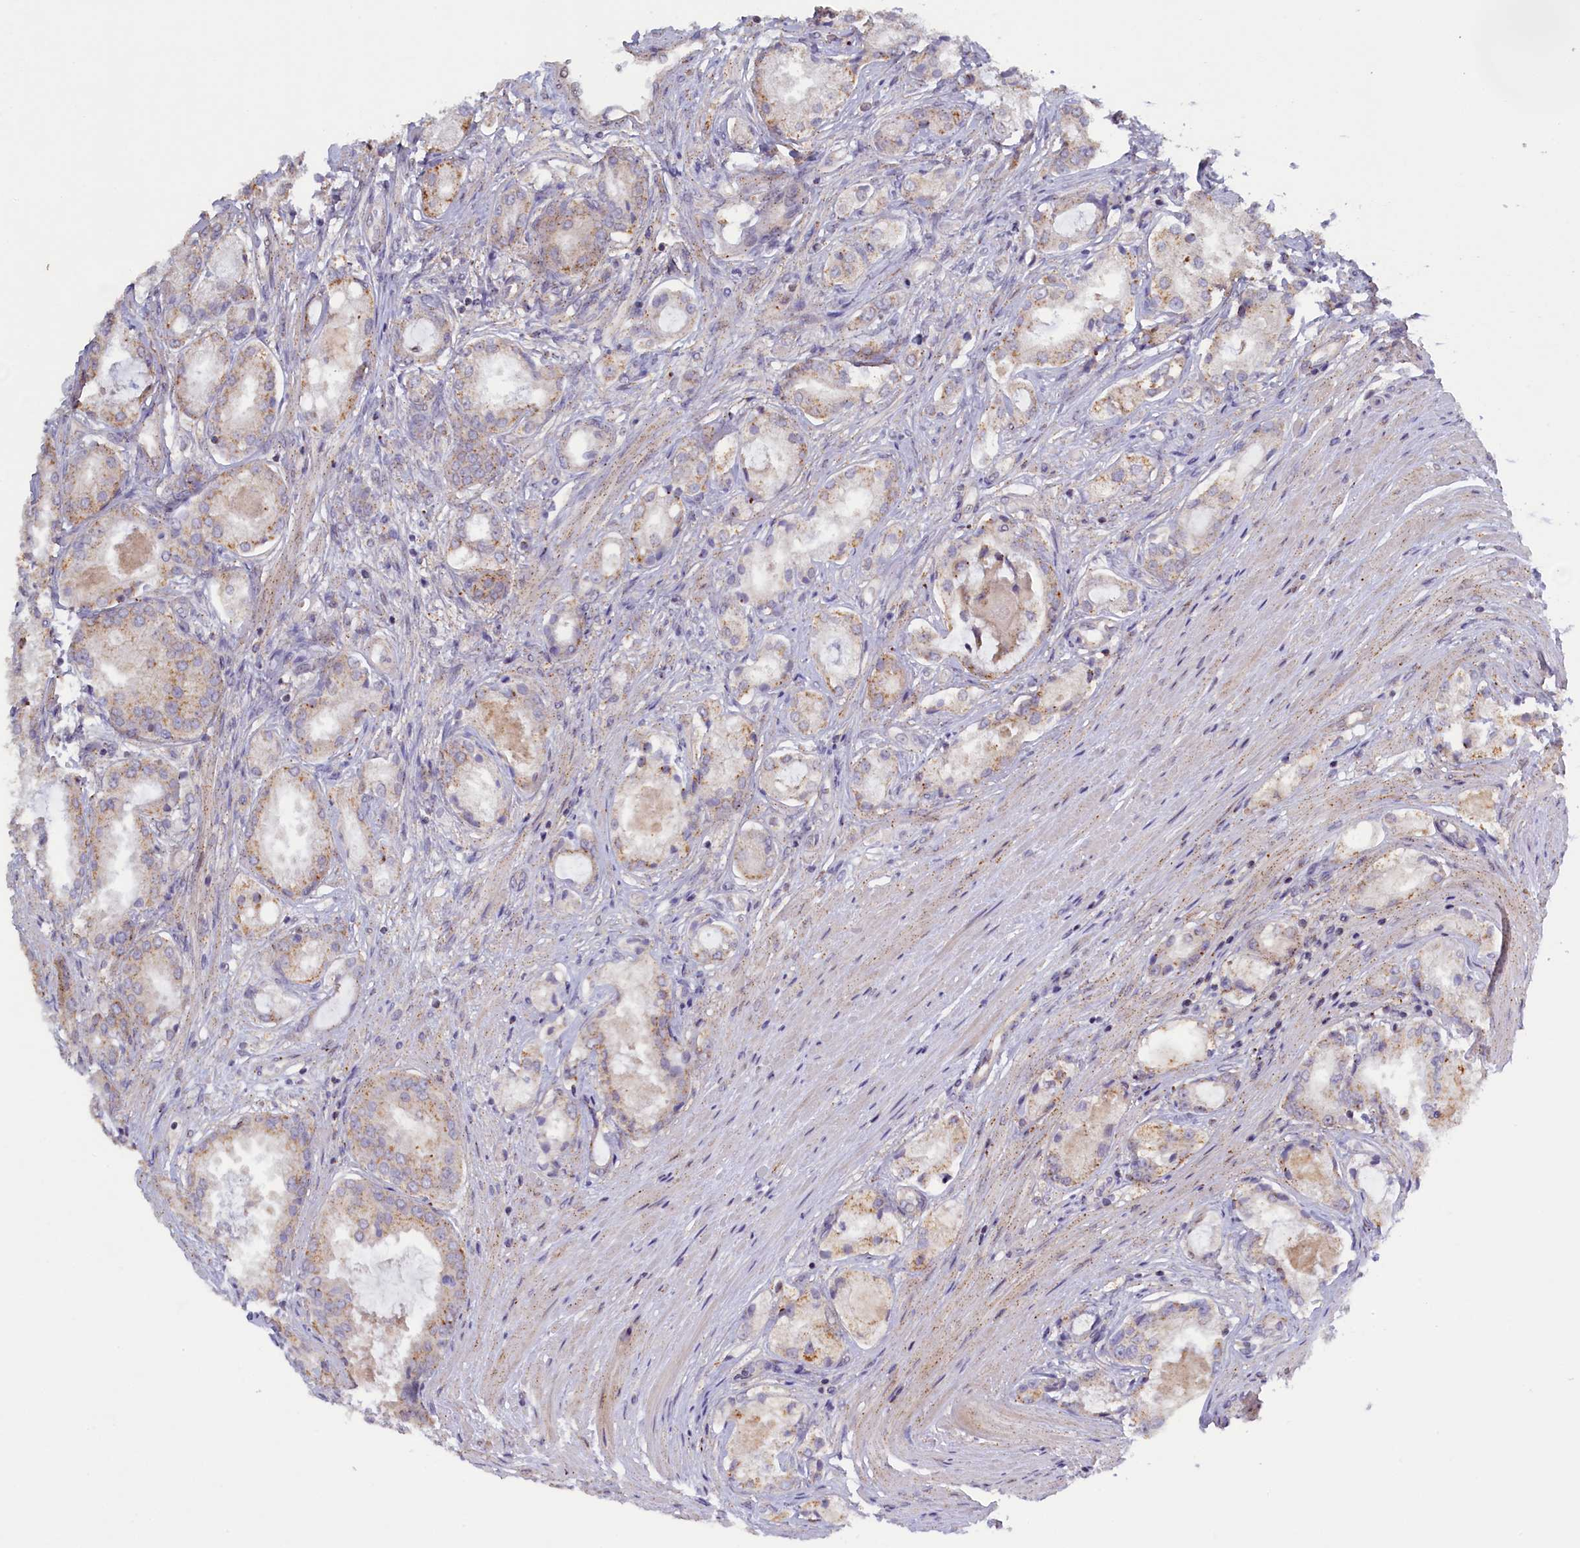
{"staining": {"intensity": "weak", "quantity": "25%-75%", "location": "cytoplasmic/membranous"}, "tissue": "prostate cancer", "cell_type": "Tumor cells", "image_type": "cancer", "snomed": [{"axis": "morphology", "description": "Adenocarcinoma, Low grade"}, {"axis": "topography", "description": "Prostate"}], "caption": "Prostate cancer (low-grade adenocarcinoma) stained with DAB IHC shows low levels of weak cytoplasmic/membranous positivity in about 25%-75% of tumor cells.", "gene": "HYKK", "patient": {"sex": "male", "age": 68}}